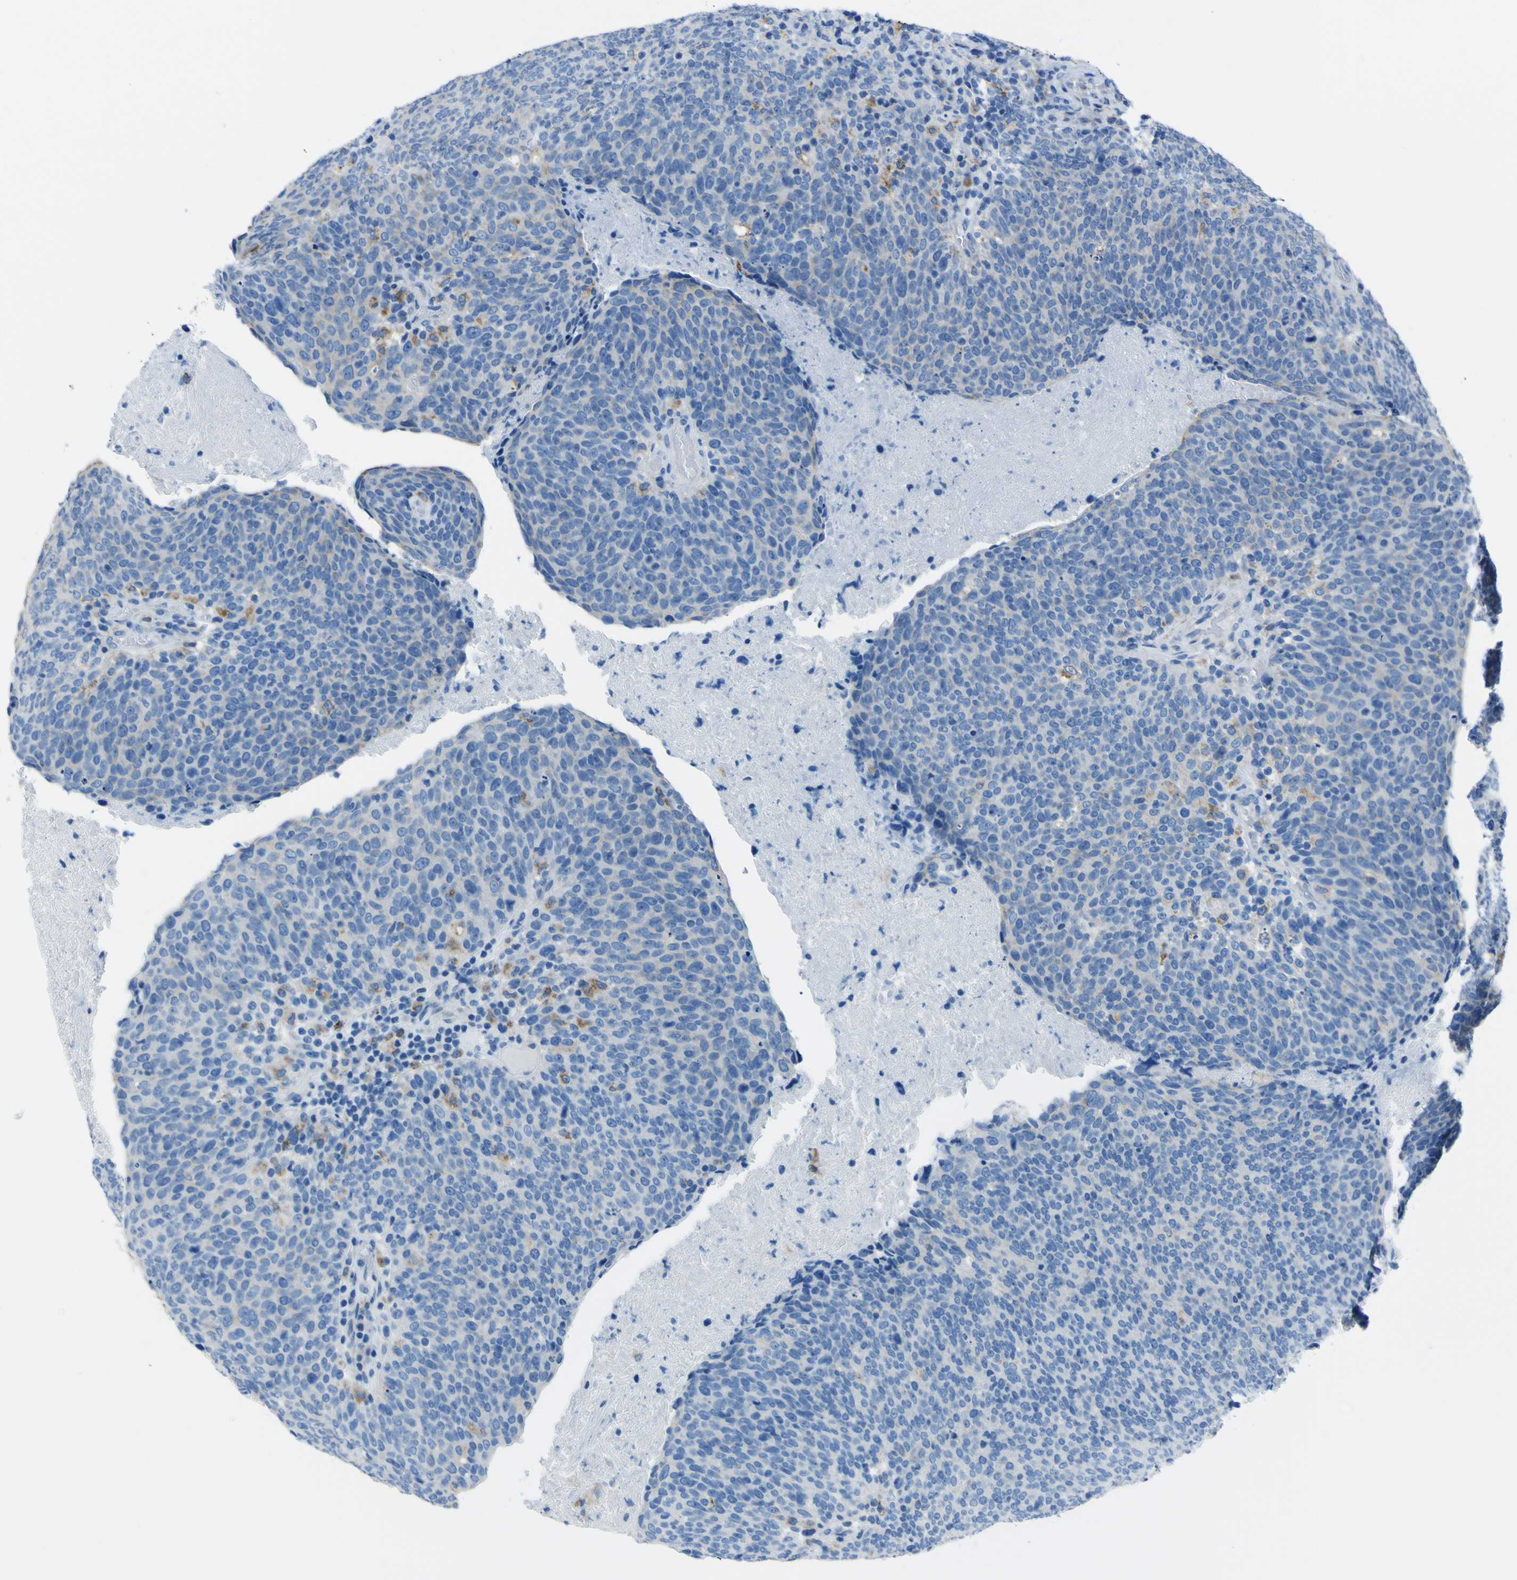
{"staining": {"intensity": "weak", "quantity": "<25%", "location": "cytoplasmic/membranous"}, "tissue": "head and neck cancer", "cell_type": "Tumor cells", "image_type": "cancer", "snomed": [{"axis": "morphology", "description": "Squamous cell carcinoma, NOS"}, {"axis": "morphology", "description": "Squamous cell carcinoma, metastatic, NOS"}, {"axis": "topography", "description": "Lymph node"}, {"axis": "topography", "description": "Head-Neck"}], "caption": "High magnification brightfield microscopy of head and neck cancer (metastatic squamous cell carcinoma) stained with DAB (brown) and counterstained with hematoxylin (blue): tumor cells show no significant positivity.", "gene": "ACSL1", "patient": {"sex": "male", "age": 62}}